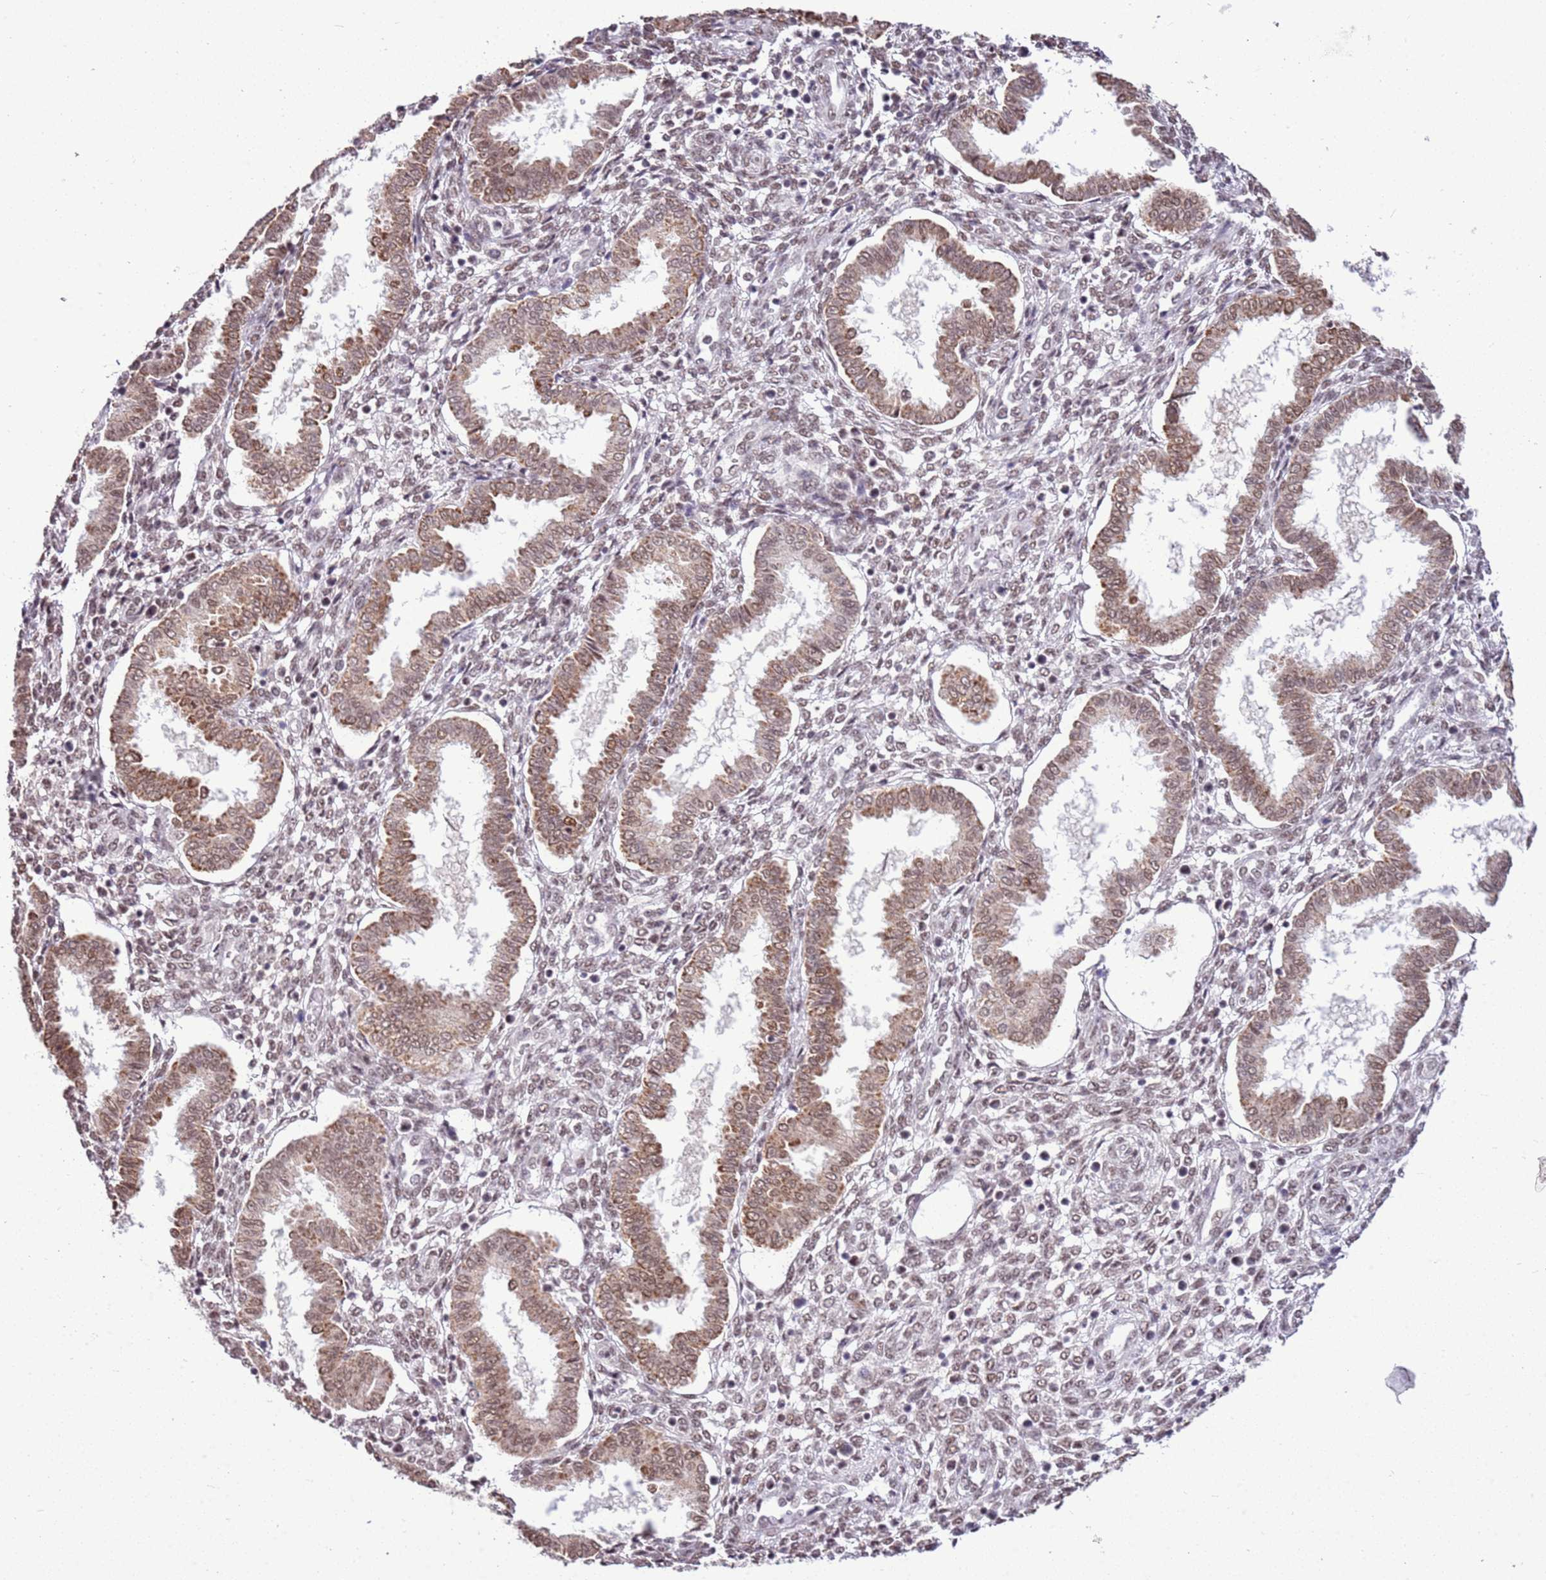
{"staining": {"intensity": "moderate", "quantity": "25%-75%", "location": "cytoplasmic/membranous,nuclear"}, "tissue": "endometrium", "cell_type": "Cells in endometrial stroma", "image_type": "normal", "snomed": [{"axis": "morphology", "description": "Normal tissue, NOS"}, {"axis": "topography", "description": "Endometrium"}], "caption": "Moderate cytoplasmic/membranous,nuclear positivity for a protein is present in about 25%-75% of cells in endometrial stroma of unremarkable endometrium using IHC.", "gene": "AKAP8L", "patient": {"sex": "female", "age": 24}}